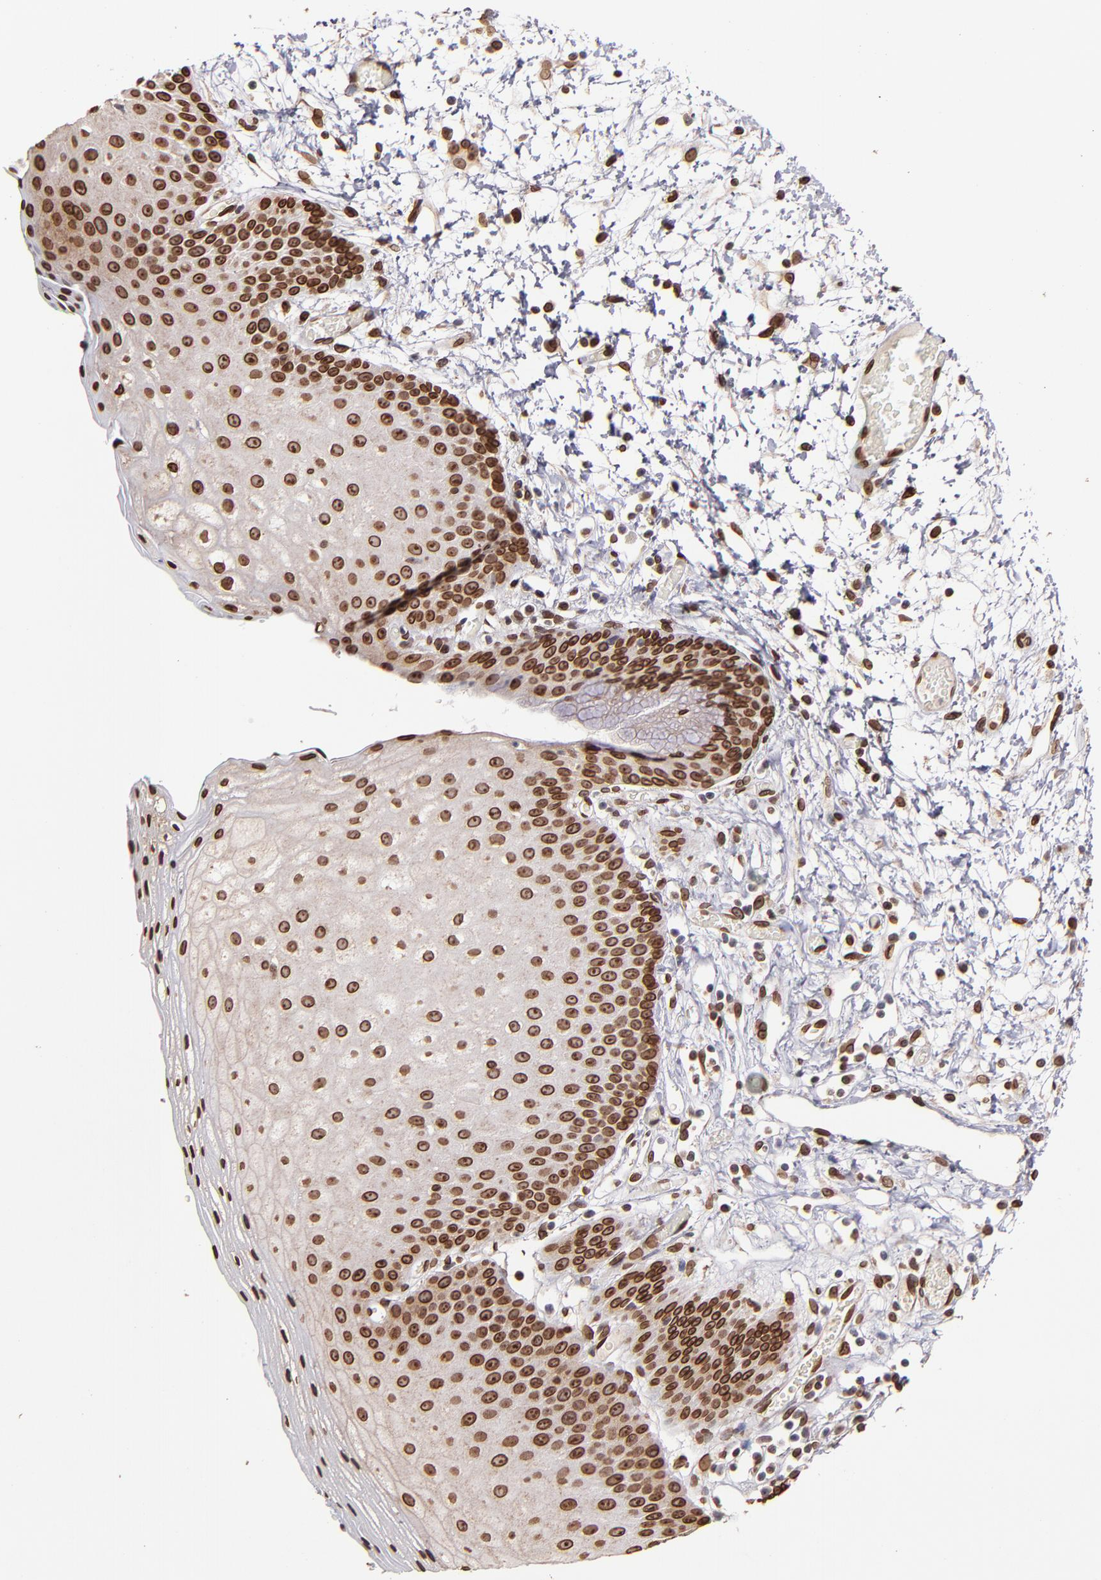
{"staining": {"intensity": "moderate", "quantity": ">75%", "location": "cytoplasmic/membranous,nuclear"}, "tissue": "skin", "cell_type": "Epidermal cells", "image_type": "normal", "snomed": [{"axis": "morphology", "description": "Normal tissue, NOS"}, {"axis": "morphology", "description": "Hemorrhoids"}, {"axis": "morphology", "description": "Inflammation, NOS"}, {"axis": "topography", "description": "Anal"}], "caption": "Benign skin was stained to show a protein in brown. There is medium levels of moderate cytoplasmic/membranous,nuclear expression in about >75% of epidermal cells.", "gene": "PUM3", "patient": {"sex": "male", "age": 60}}